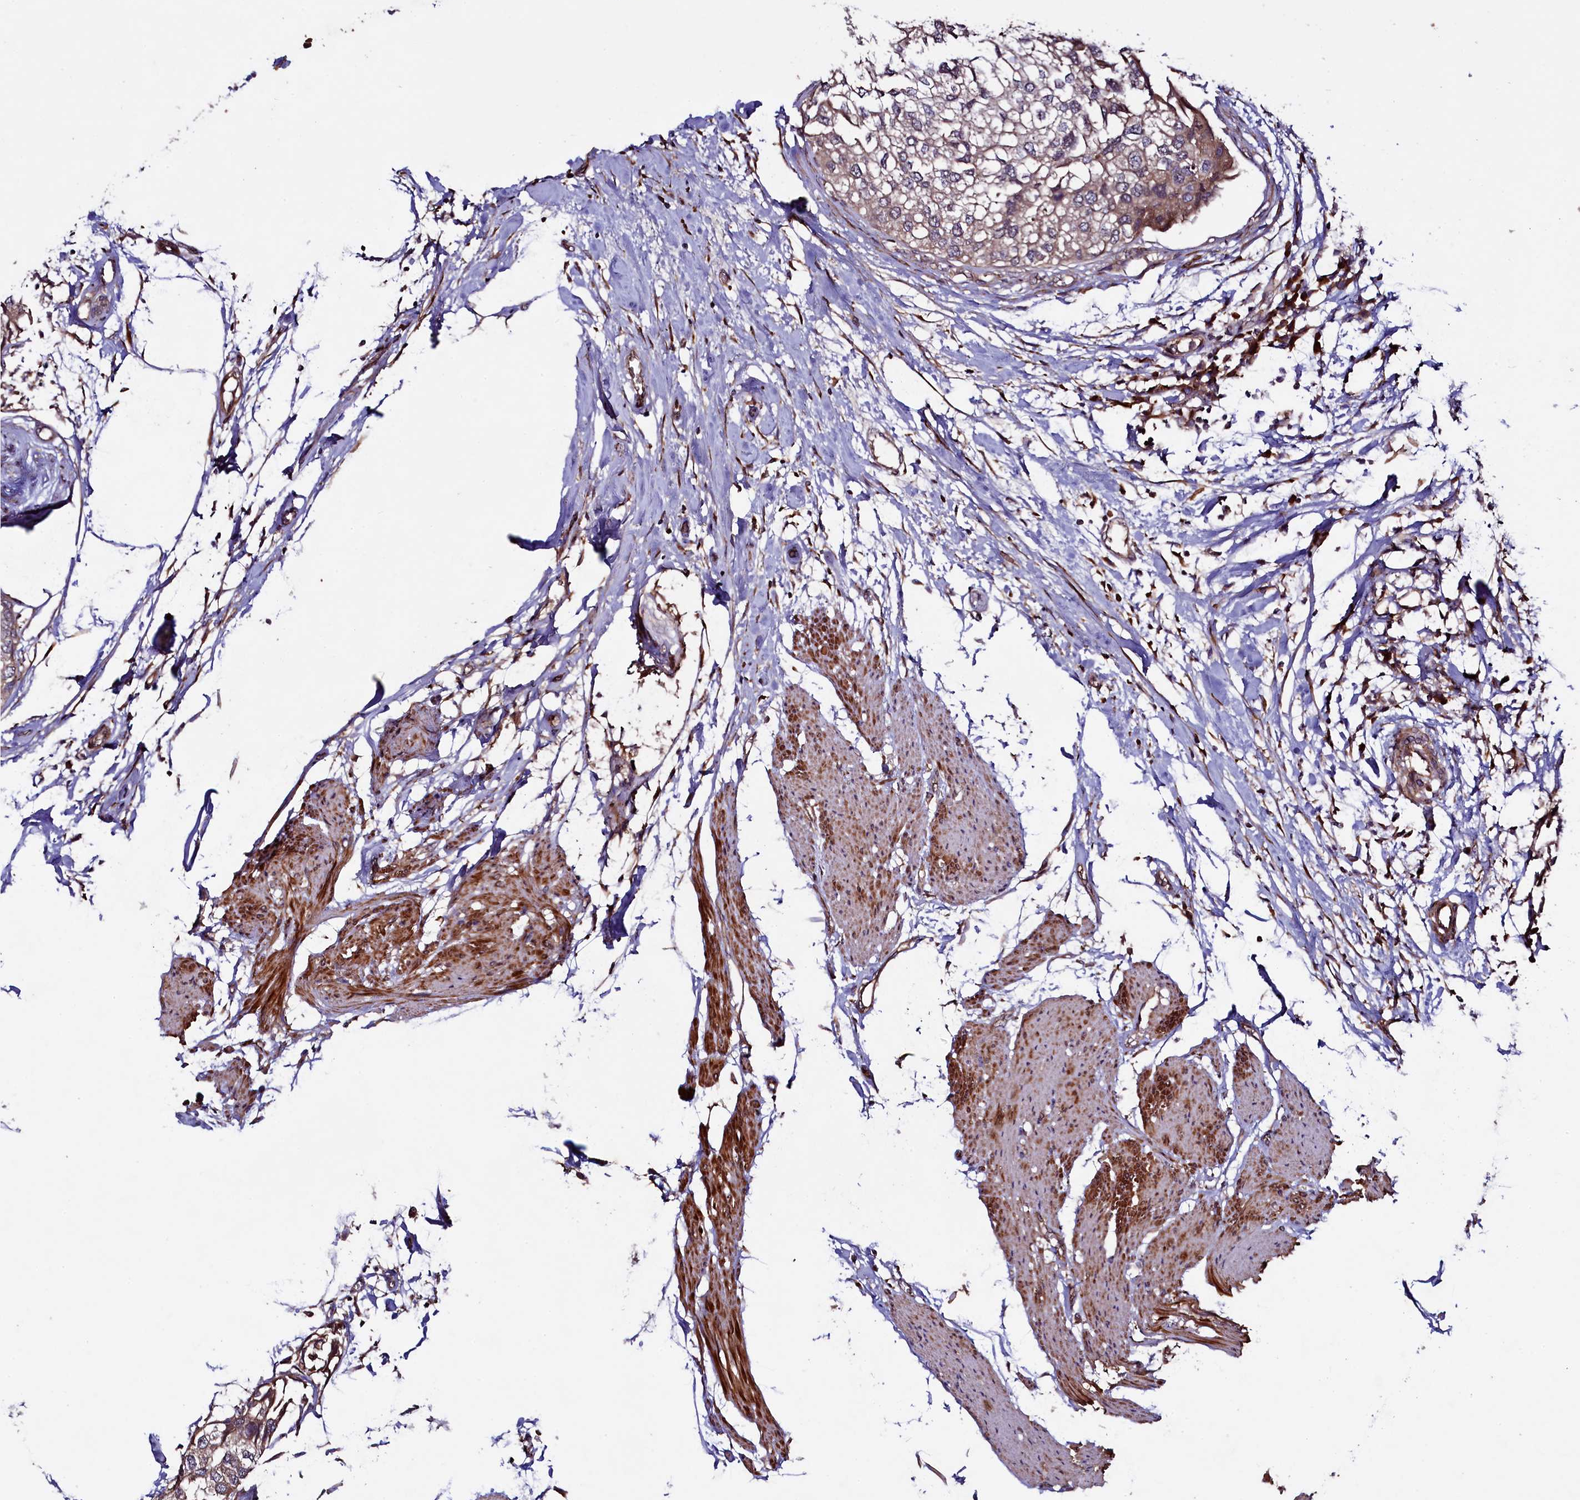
{"staining": {"intensity": "weak", "quantity": "<25%", "location": "cytoplasmic/membranous"}, "tissue": "urothelial cancer", "cell_type": "Tumor cells", "image_type": "cancer", "snomed": [{"axis": "morphology", "description": "Urothelial carcinoma, High grade"}, {"axis": "topography", "description": "Urinary bladder"}], "caption": "This is an immunohistochemistry (IHC) photomicrograph of human urothelial cancer. There is no staining in tumor cells.", "gene": "CCDC102A", "patient": {"sex": "male", "age": 64}}